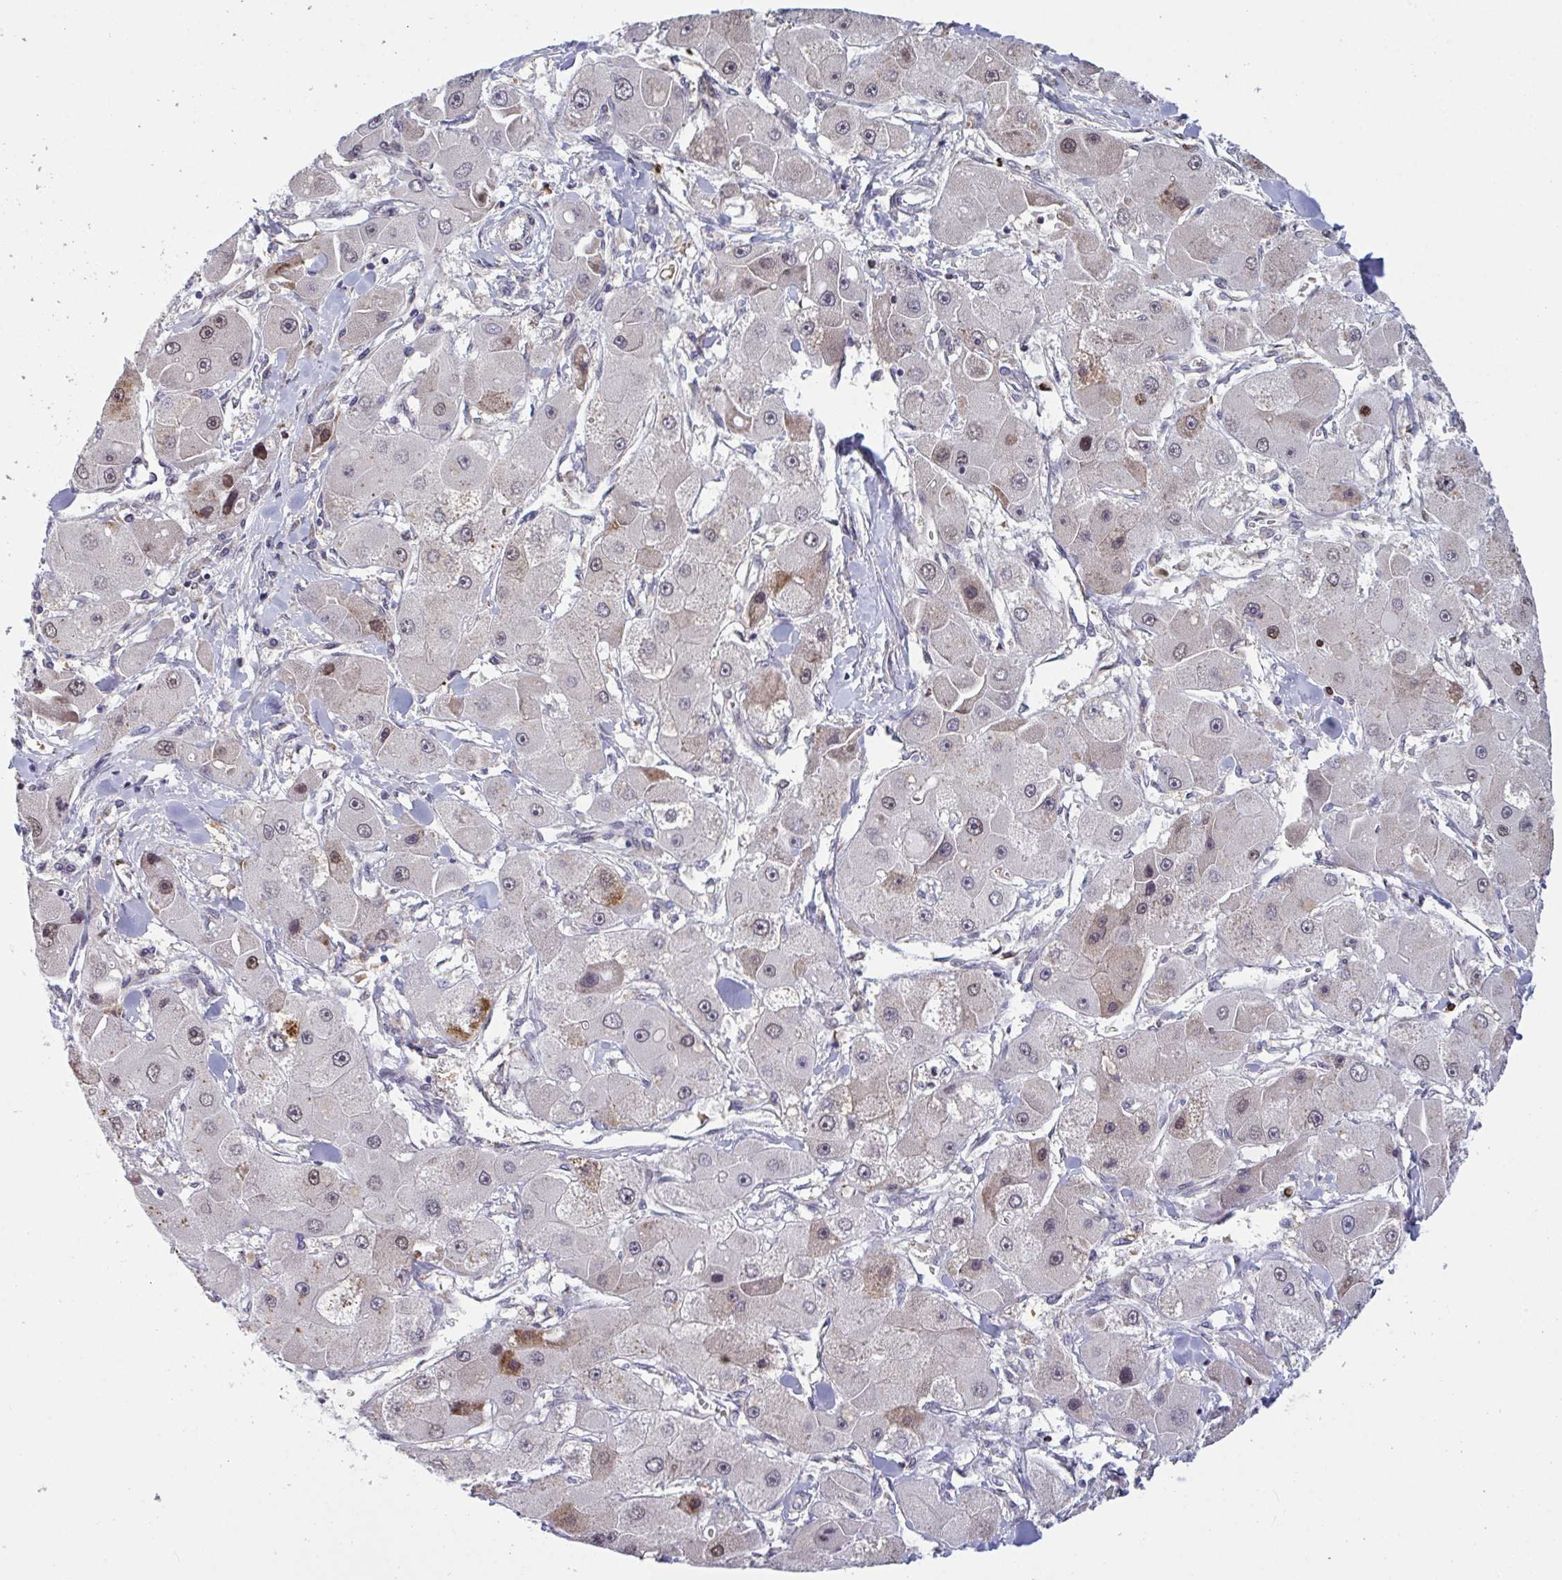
{"staining": {"intensity": "moderate", "quantity": "<25%", "location": "cytoplasmic/membranous,nuclear"}, "tissue": "liver cancer", "cell_type": "Tumor cells", "image_type": "cancer", "snomed": [{"axis": "morphology", "description": "Carcinoma, Hepatocellular, NOS"}, {"axis": "topography", "description": "Liver"}], "caption": "This is a histology image of immunohistochemistry staining of liver hepatocellular carcinoma, which shows moderate positivity in the cytoplasmic/membranous and nuclear of tumor cells.", "gene": "PELI2", "patient": {"sex": "male", "age": 24}}